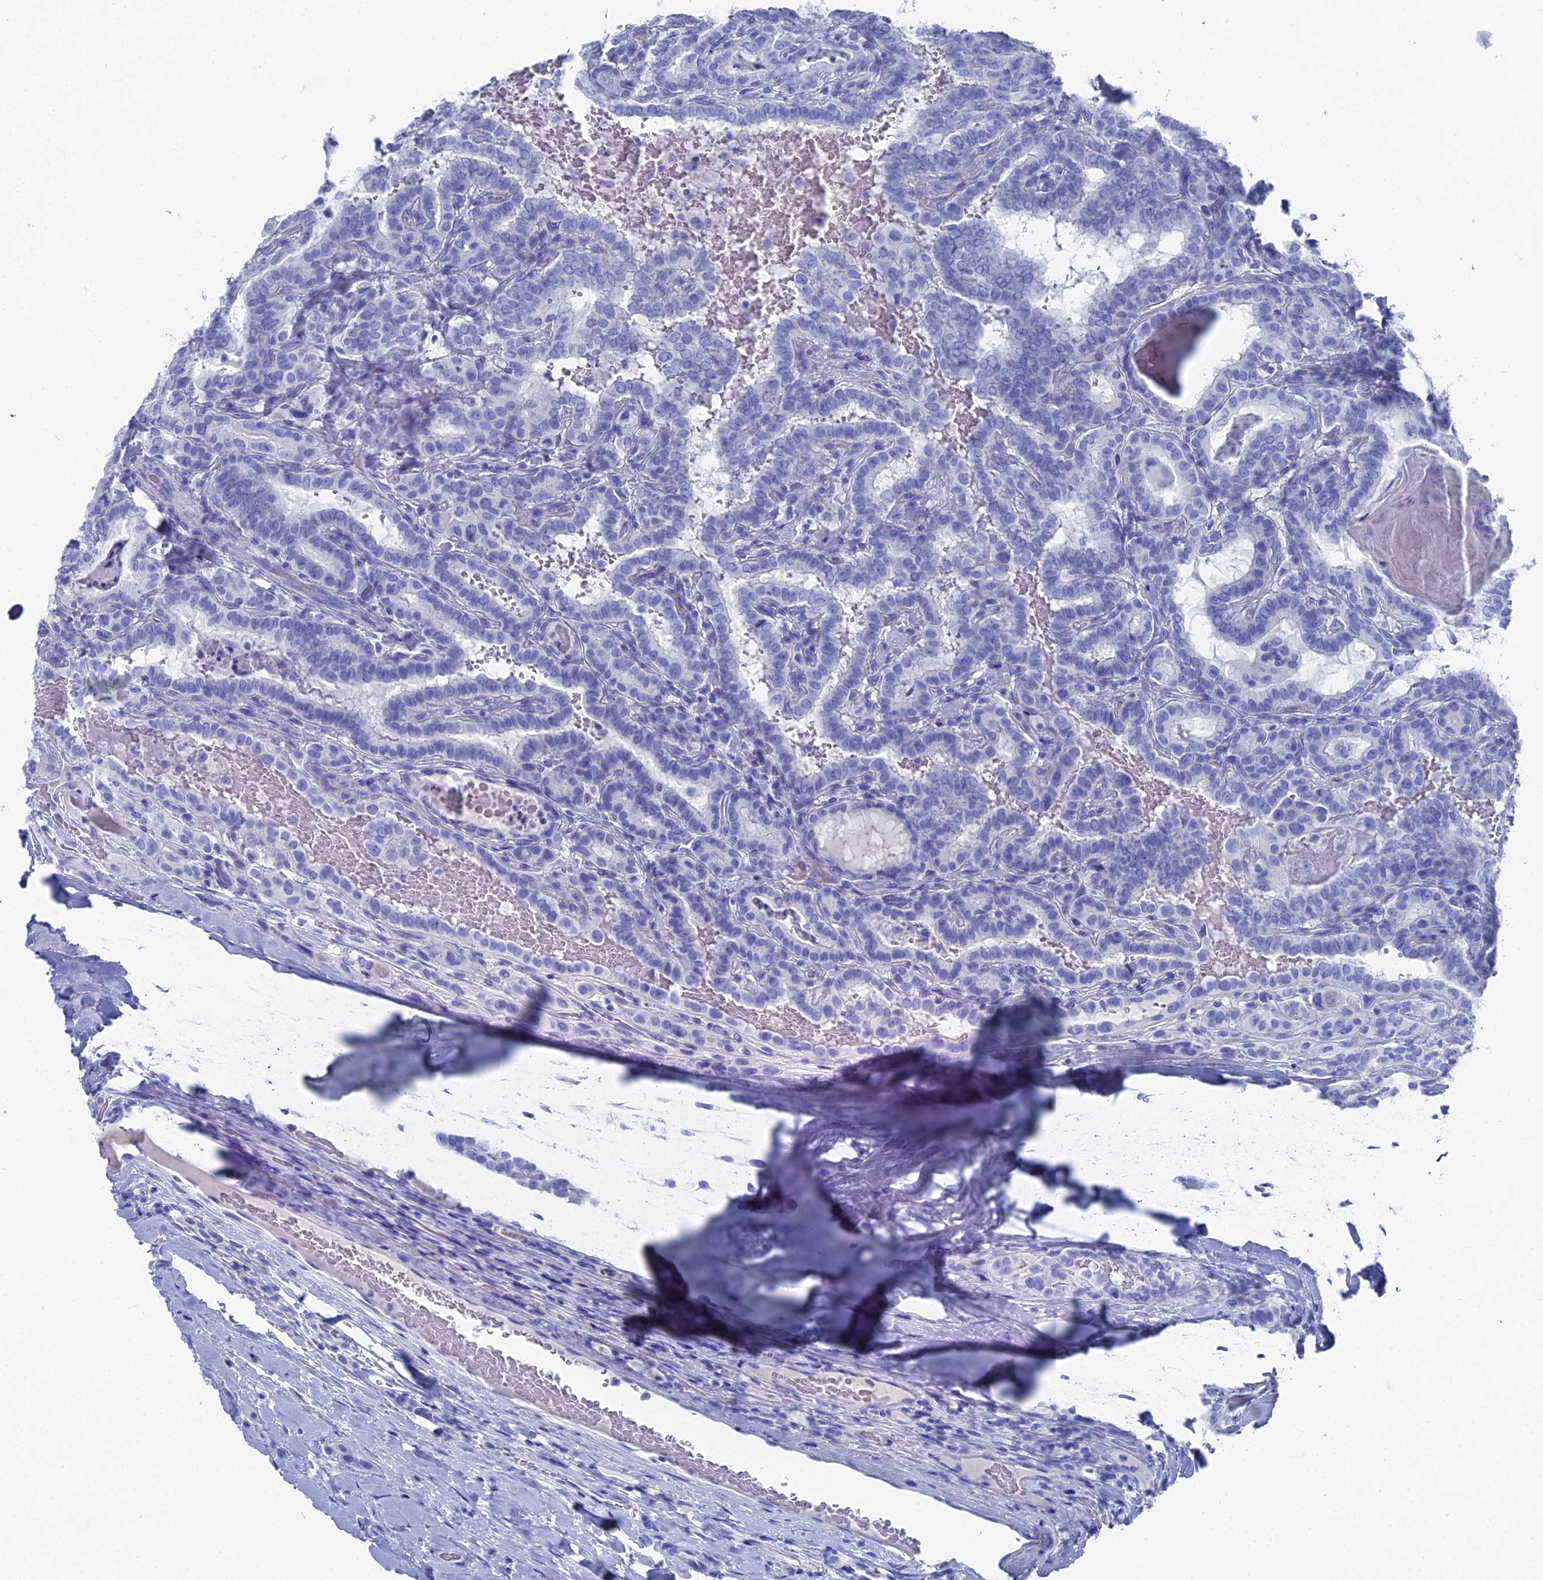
{"staining": {"intensity": "negative", "quantity": "none", "location": "none"}, "tissue": "thyroid cancer", "cell_type": "Tumor cells", "image_type": "cancer", "snomed": [{"axis": "morphology", "description": "Papillary adenocarcinoma, NOS"}, {"axis": "topography", "description": "Thyroid gland"}], "caption": "This is an IHC photomicrograph of thyroid cancer (papillary adenocarcinoma). There is no positivity in tumor cells.", "gene": "ENPP3", "patient": {"sex": "female", "age": 72}}